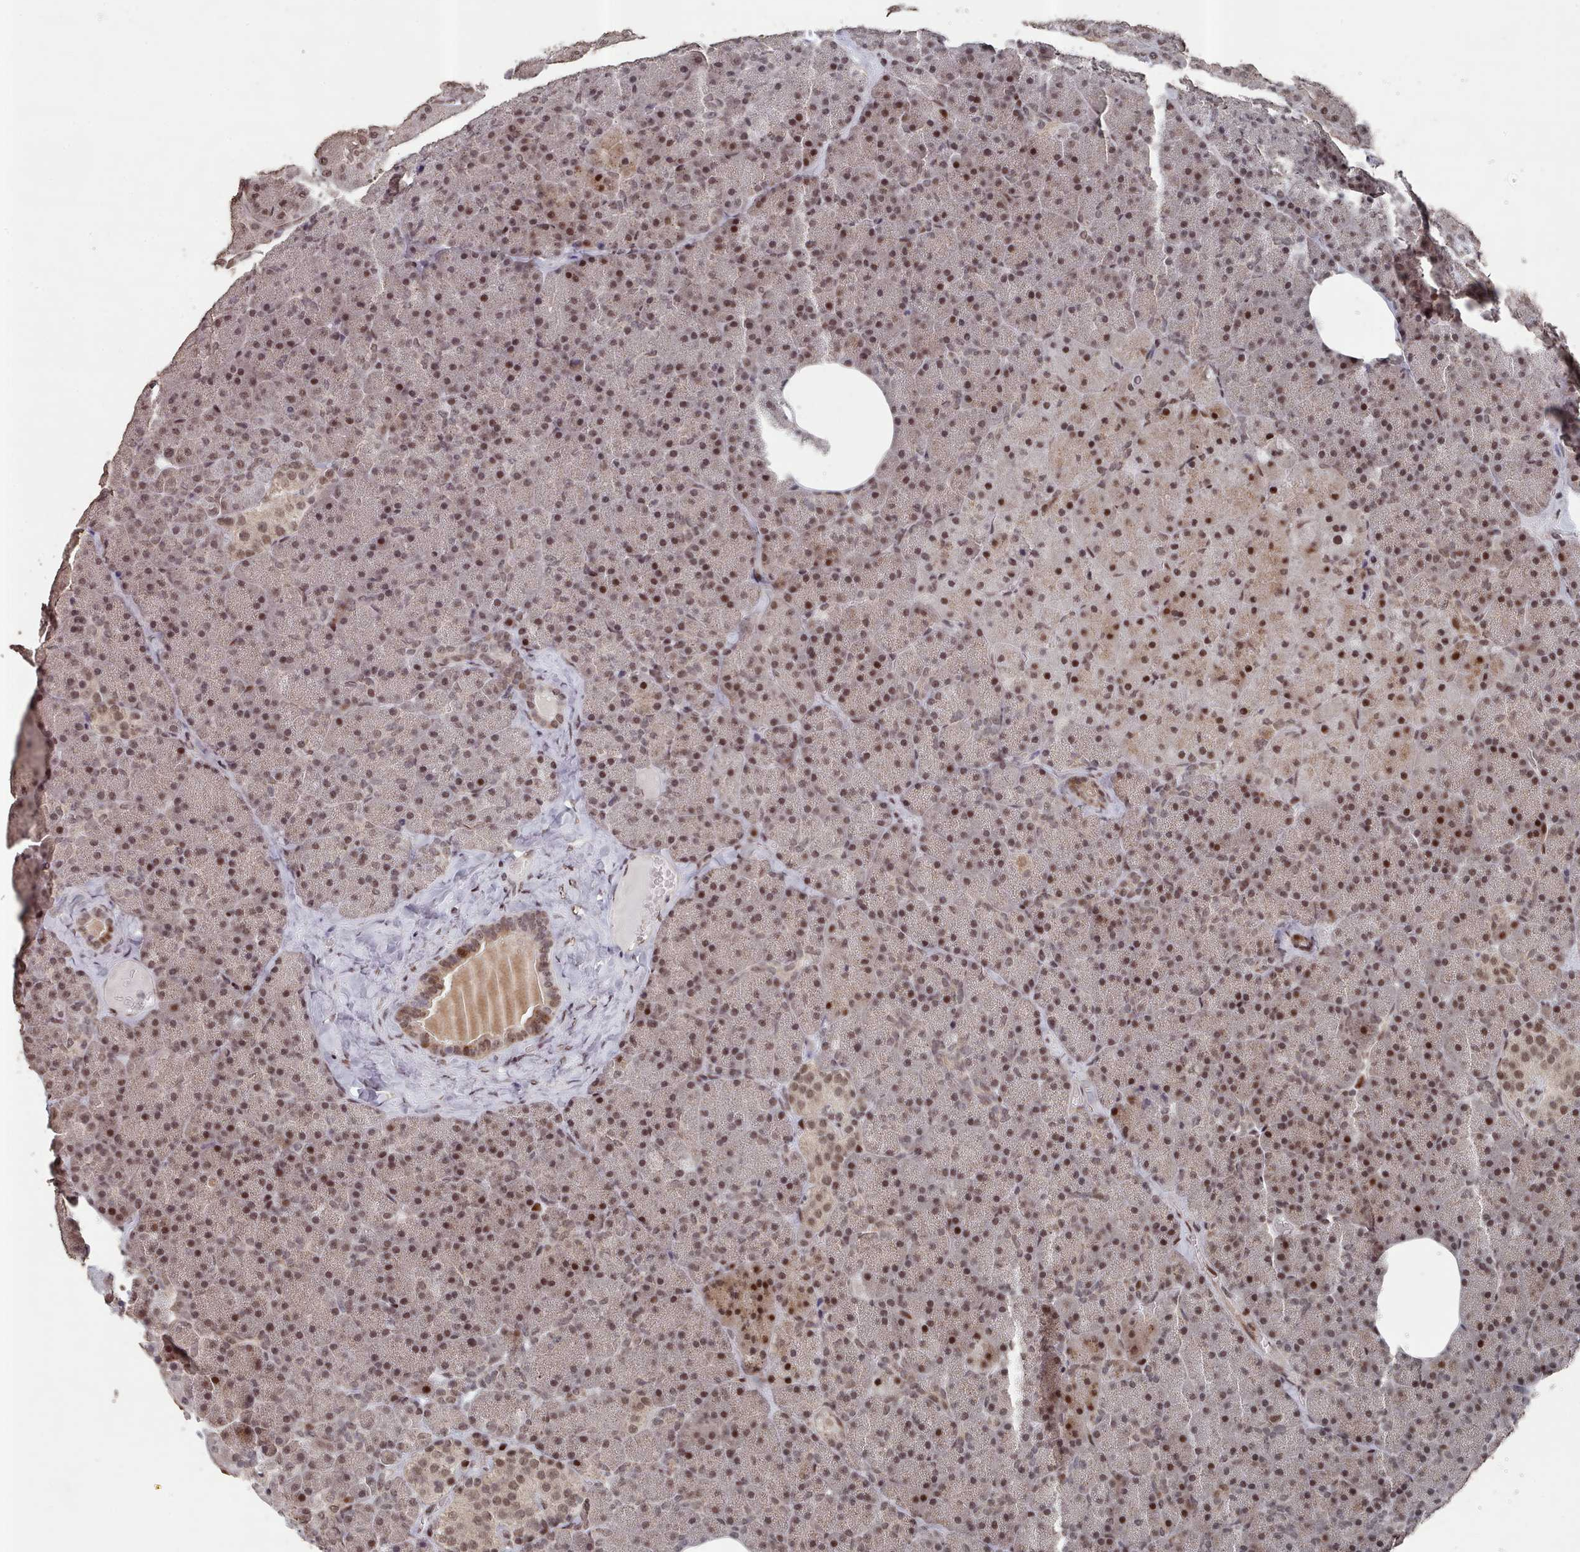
{"staining": {"intensity": "moderate", "quantity": ">75%", "location": "nuclear"}, "tissue": "pancreas", "cell_type": "Exocrine glandular cells", "image_type": "normal", "snomed": [{"axis": "morphology", "description": "Normal tissue, NOS"}, {"axis": "morphology", "description": "Carcinoid, malignant, NOS"}, {"axis": "topography", "description": "Pancreas"}], "caption": "Benign pancreas shows moderate nuclear positivity in about >75% of exocrine glandular cells, visualized by immunohistochemistry.", "gene": "PNRC2", "patient": {"sex": "female", "age": 35}}